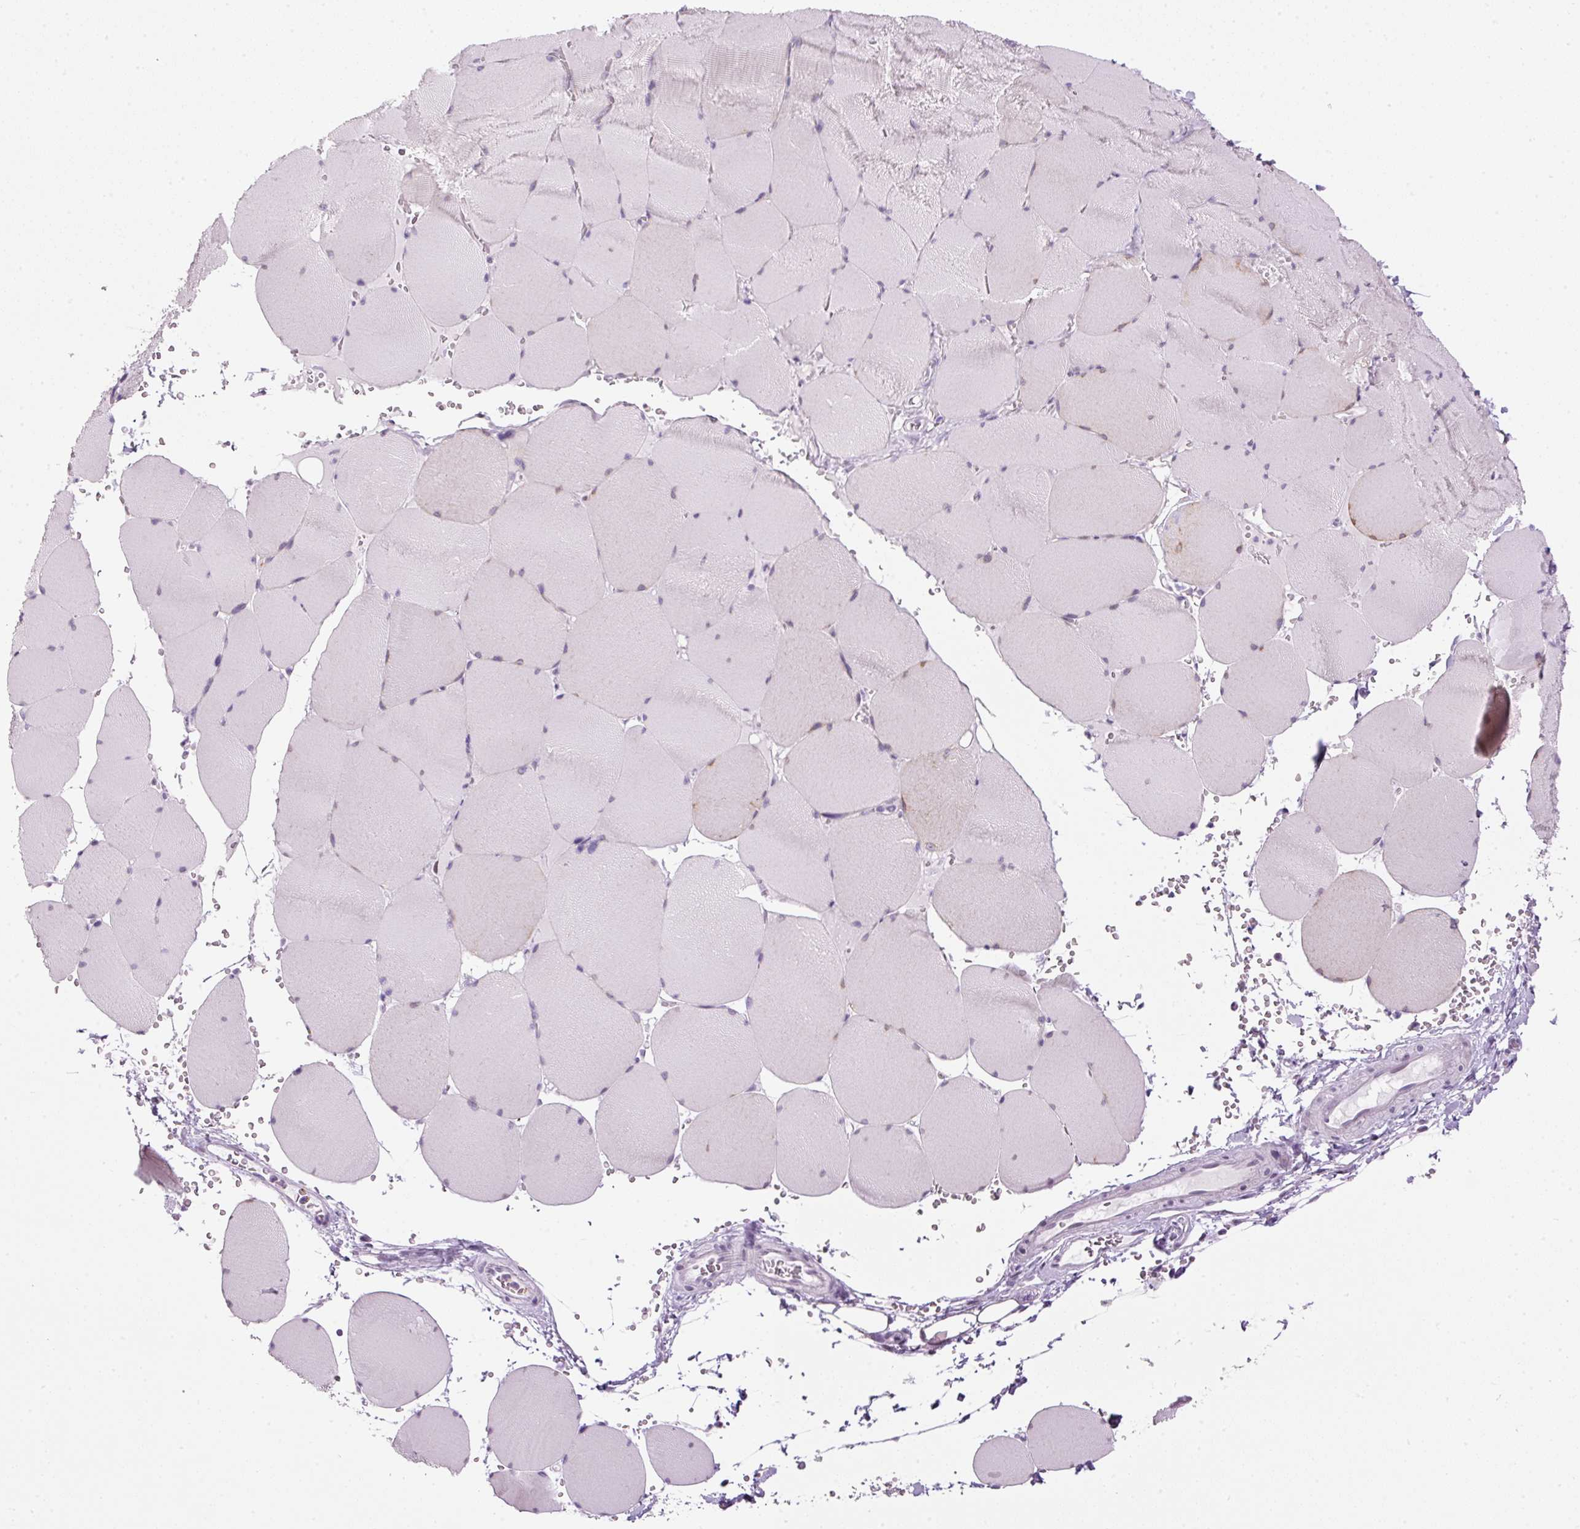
{"staining": {"intensity": "negative", "quantity": "none", "location": "none"}, "tissue": "skeletal muscle", "cell_type": "Myocytes", "image_type": "normal", "snomed": [{"axis": "morphology", "description": "Normal tissue, NOS"}, {"axis": "topography", "description": "Skeletal muscle"}, {"axis": "topography", "description": "Head-Neck"}], "caption": "Photomicrograph shows no significant protein expression in myocytes of normal skeletal muscle.", "gene": "SRC", "patient": {"sex": "male", "age": 66}}